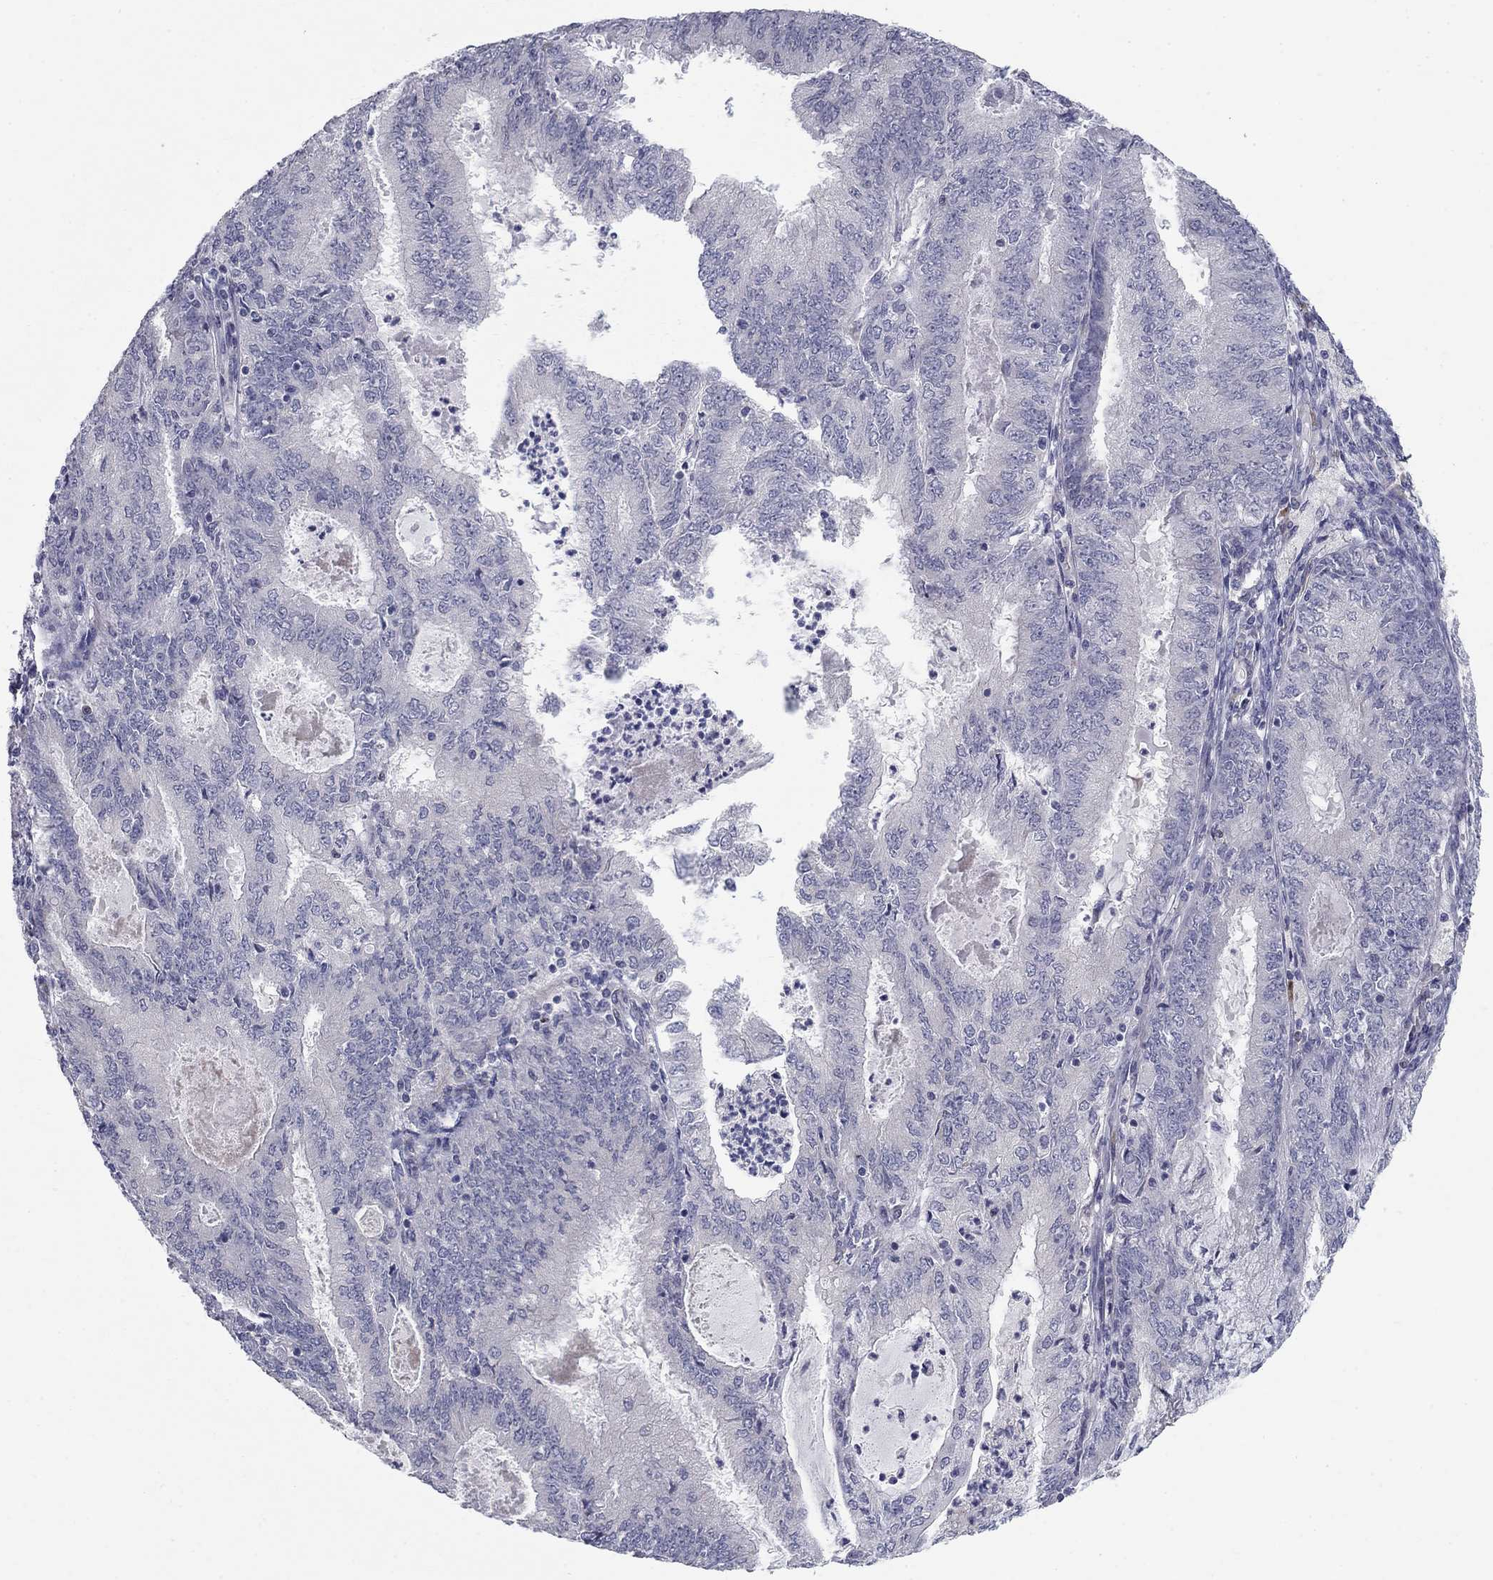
{"staining": {"intensity": "negative", "quantity": "none", "location": "none"}, "tissue": "endometrial cancer", "cell_type": "Tumor cells", "image_type": "cancer", "snomed": [{"axis": "morphology", "description": "Adenocarcinoma, NOS"}, {"axis": "topography", "description": "Endometrium"}], "caption": "Human endometrial cancer stained for a protein using immunohistochemistry (IHC) shows no positivity in tumor cells.", "gene": "NTRK2", "patient": {"sex": "female", "age": 57}}